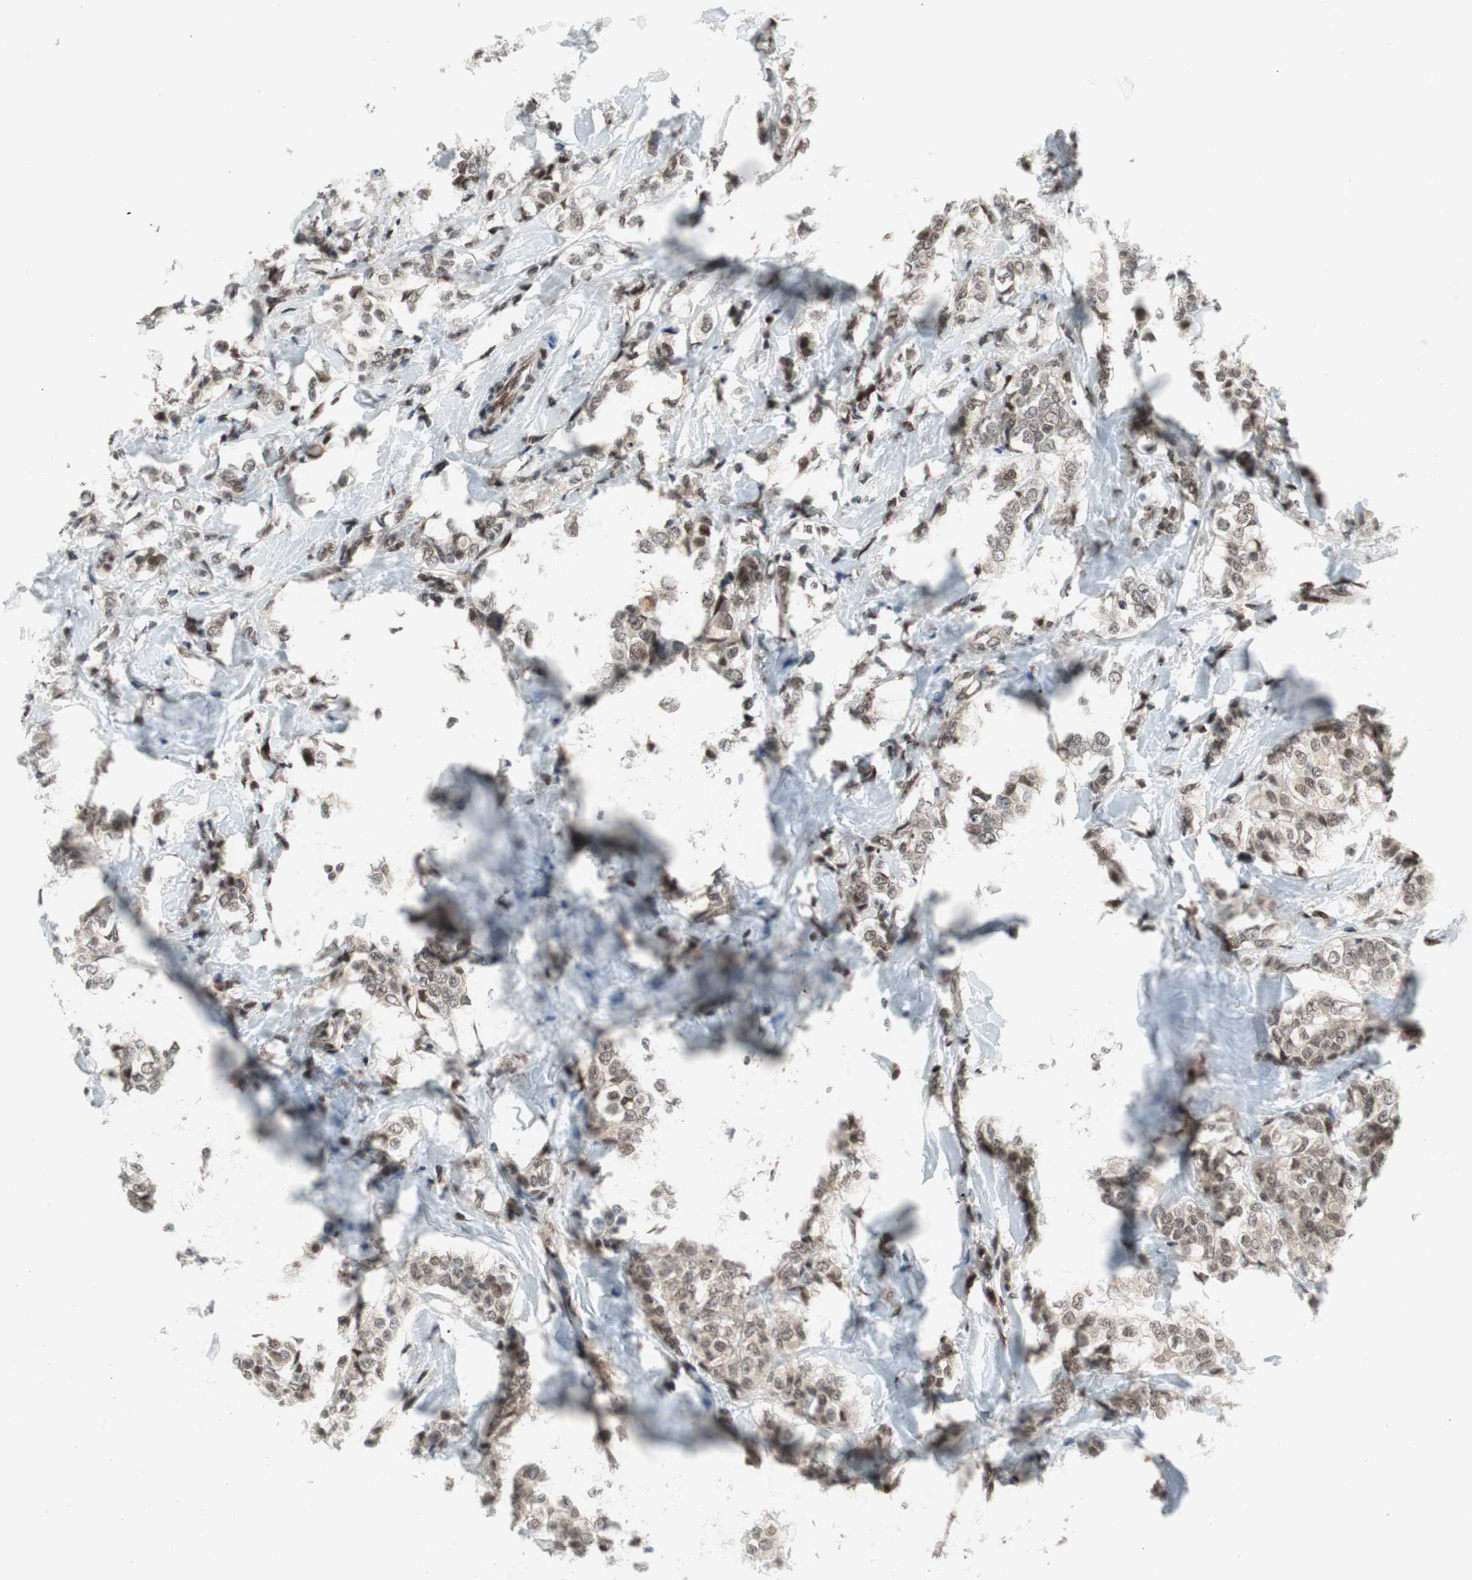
{"staining": {"intensity": "moderate", "quantity": ">75%", "location": "nuclear"}, "tissue": "breast cancer", "cell_type": "Tumor cells", "image_type": "cancer", "snomed": [{"axis": "morphology", "description": "Lobular carcinoma"}, {"axis": "topography", "description": "Breast"}], "caption": "Breast cancer stained with a protein marker displays moderate staining in tumor cells.", "gene": "TCF12", "patient": {"sex": "female", "age": 60}}